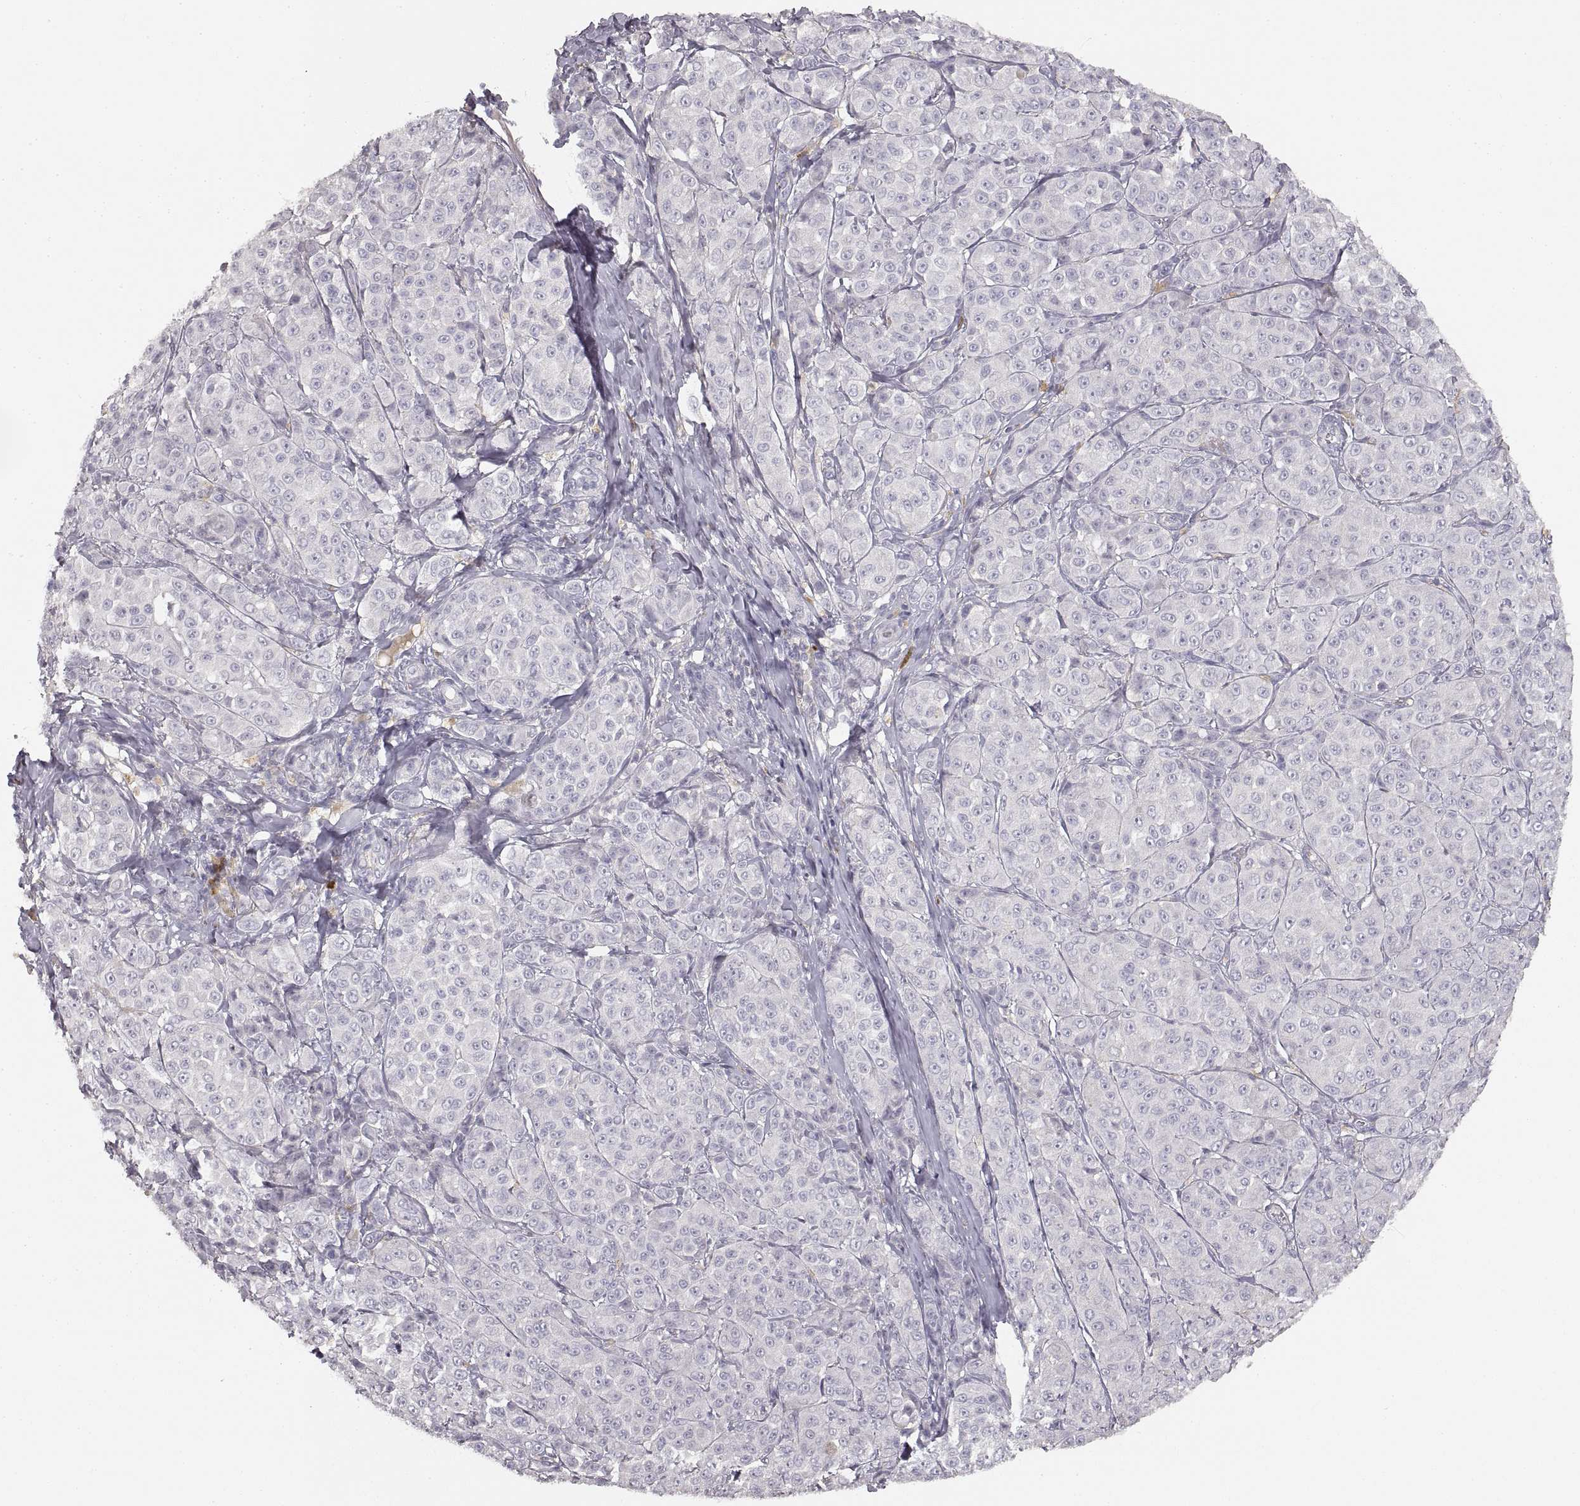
{"staining": {"intensity": "negative", "quantity": "none", "location": "none"}, "tissue": "melanoma", "cell_type": "Tumor cells", "image_type": "cancer", "snomed": [{"axis": "morphology", "description": "Malignant melanoma, NOS"}, {"axis": "topography", "description": "Skin"}], "caption": "Immunohistochemical staining of melanoma reveals no significant positivity in tumor cells. Nuclei are stained in blue.", "gene": "RUNDC3A", "patient": {"sex": "male", "age": 89}}